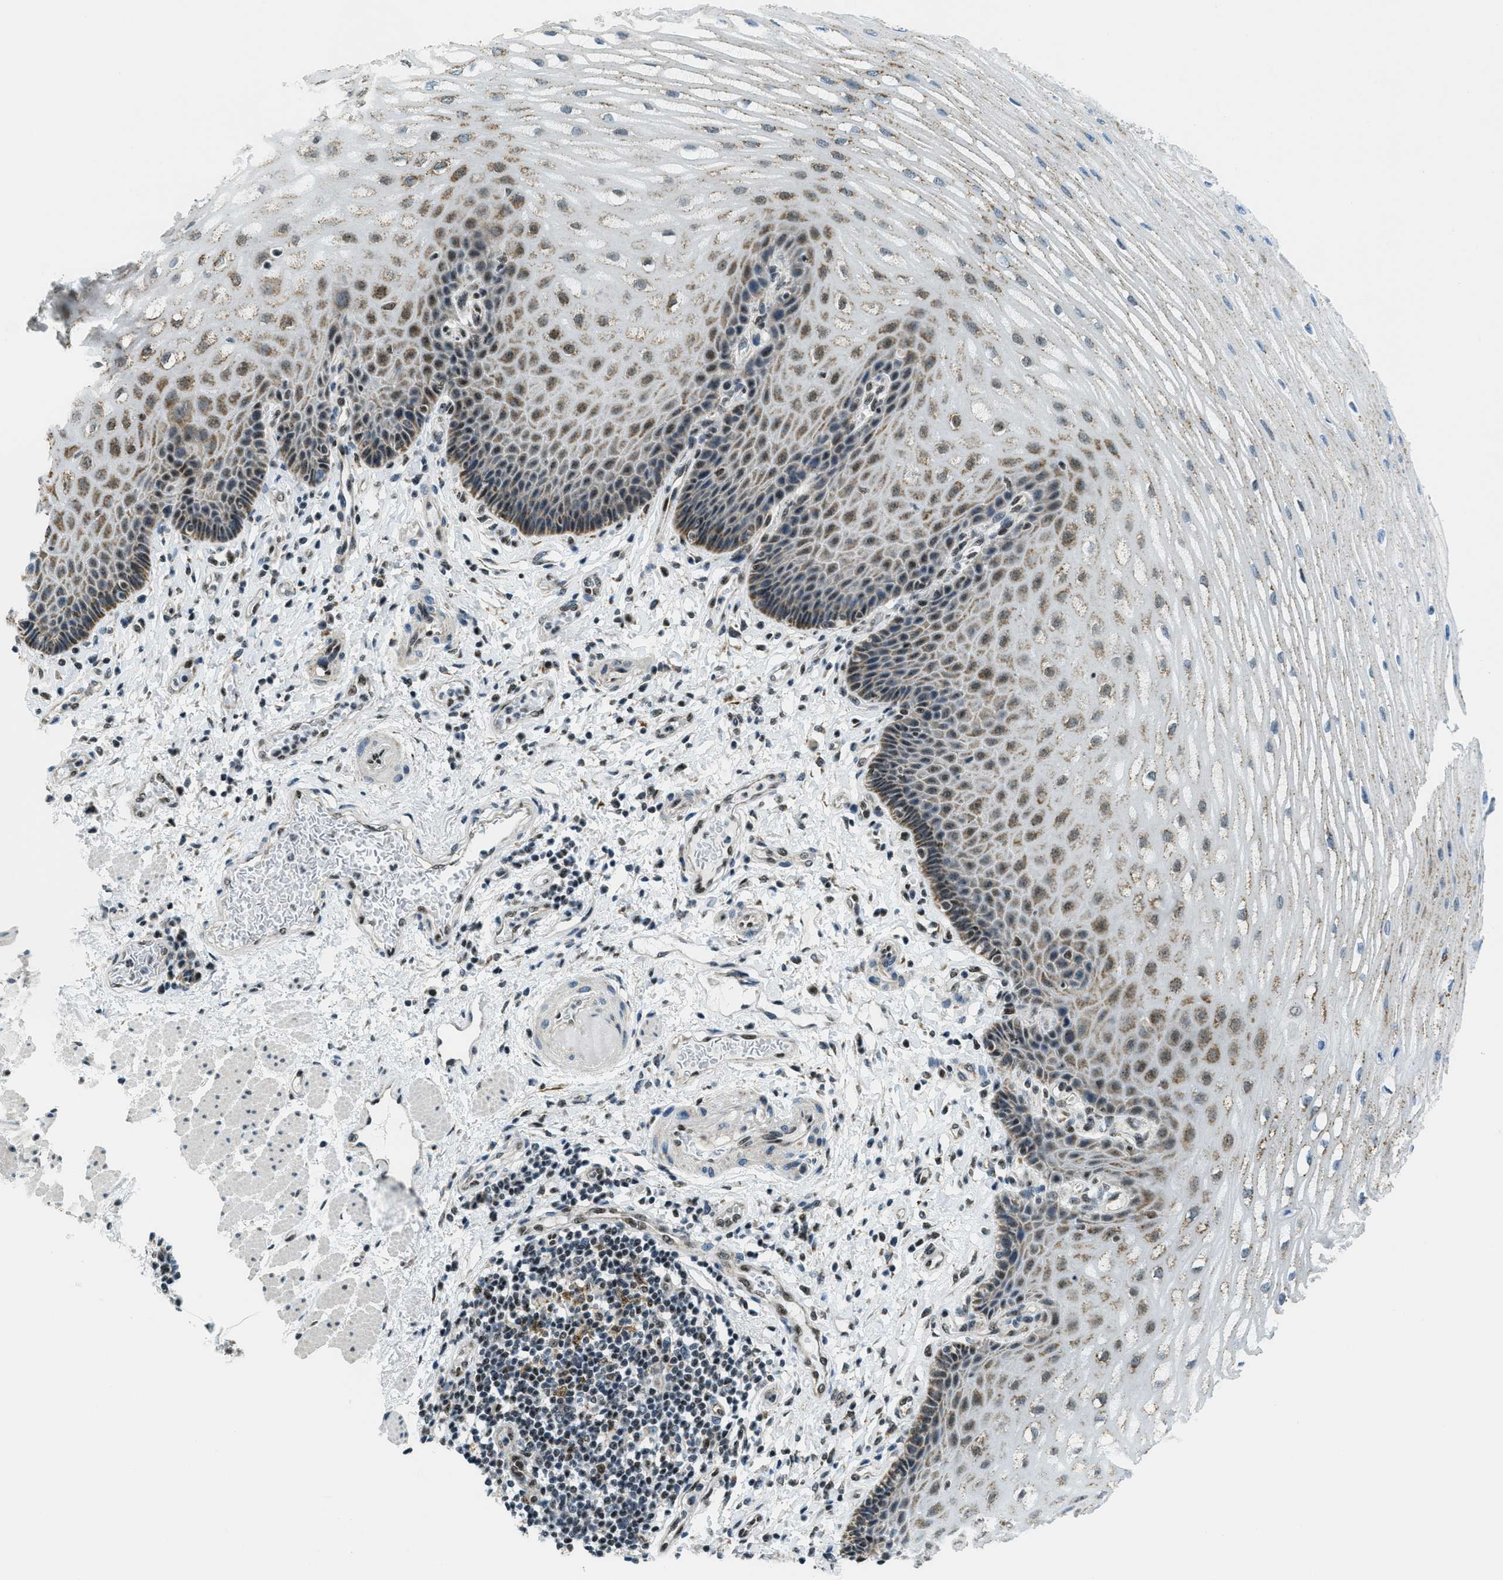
{"staining": {"intensity": "moderate", "quantity": ">75%", "location": "cytoplasmic/membranous,nuclear"}, "tissue": "esophagus", "cell_type": "Squamous epithelial cells", "image_type": "normal", "snomed": [{"axis": "morphology", "description": "Normal tissue, NOS"}, {"axis": "topography", "description": "Esophagus"}], "caption": "Immunohistochemistry (IHC) (DAB (3,3'-diaminobenzidine)) staining of benign esophagus reveals moderate cytoplasmic/membranous,nuclear protein positivity in about >75% of squamous epithelial cells.", "gene": "SP100", "patient": {"sex": "male", "age": 54}}